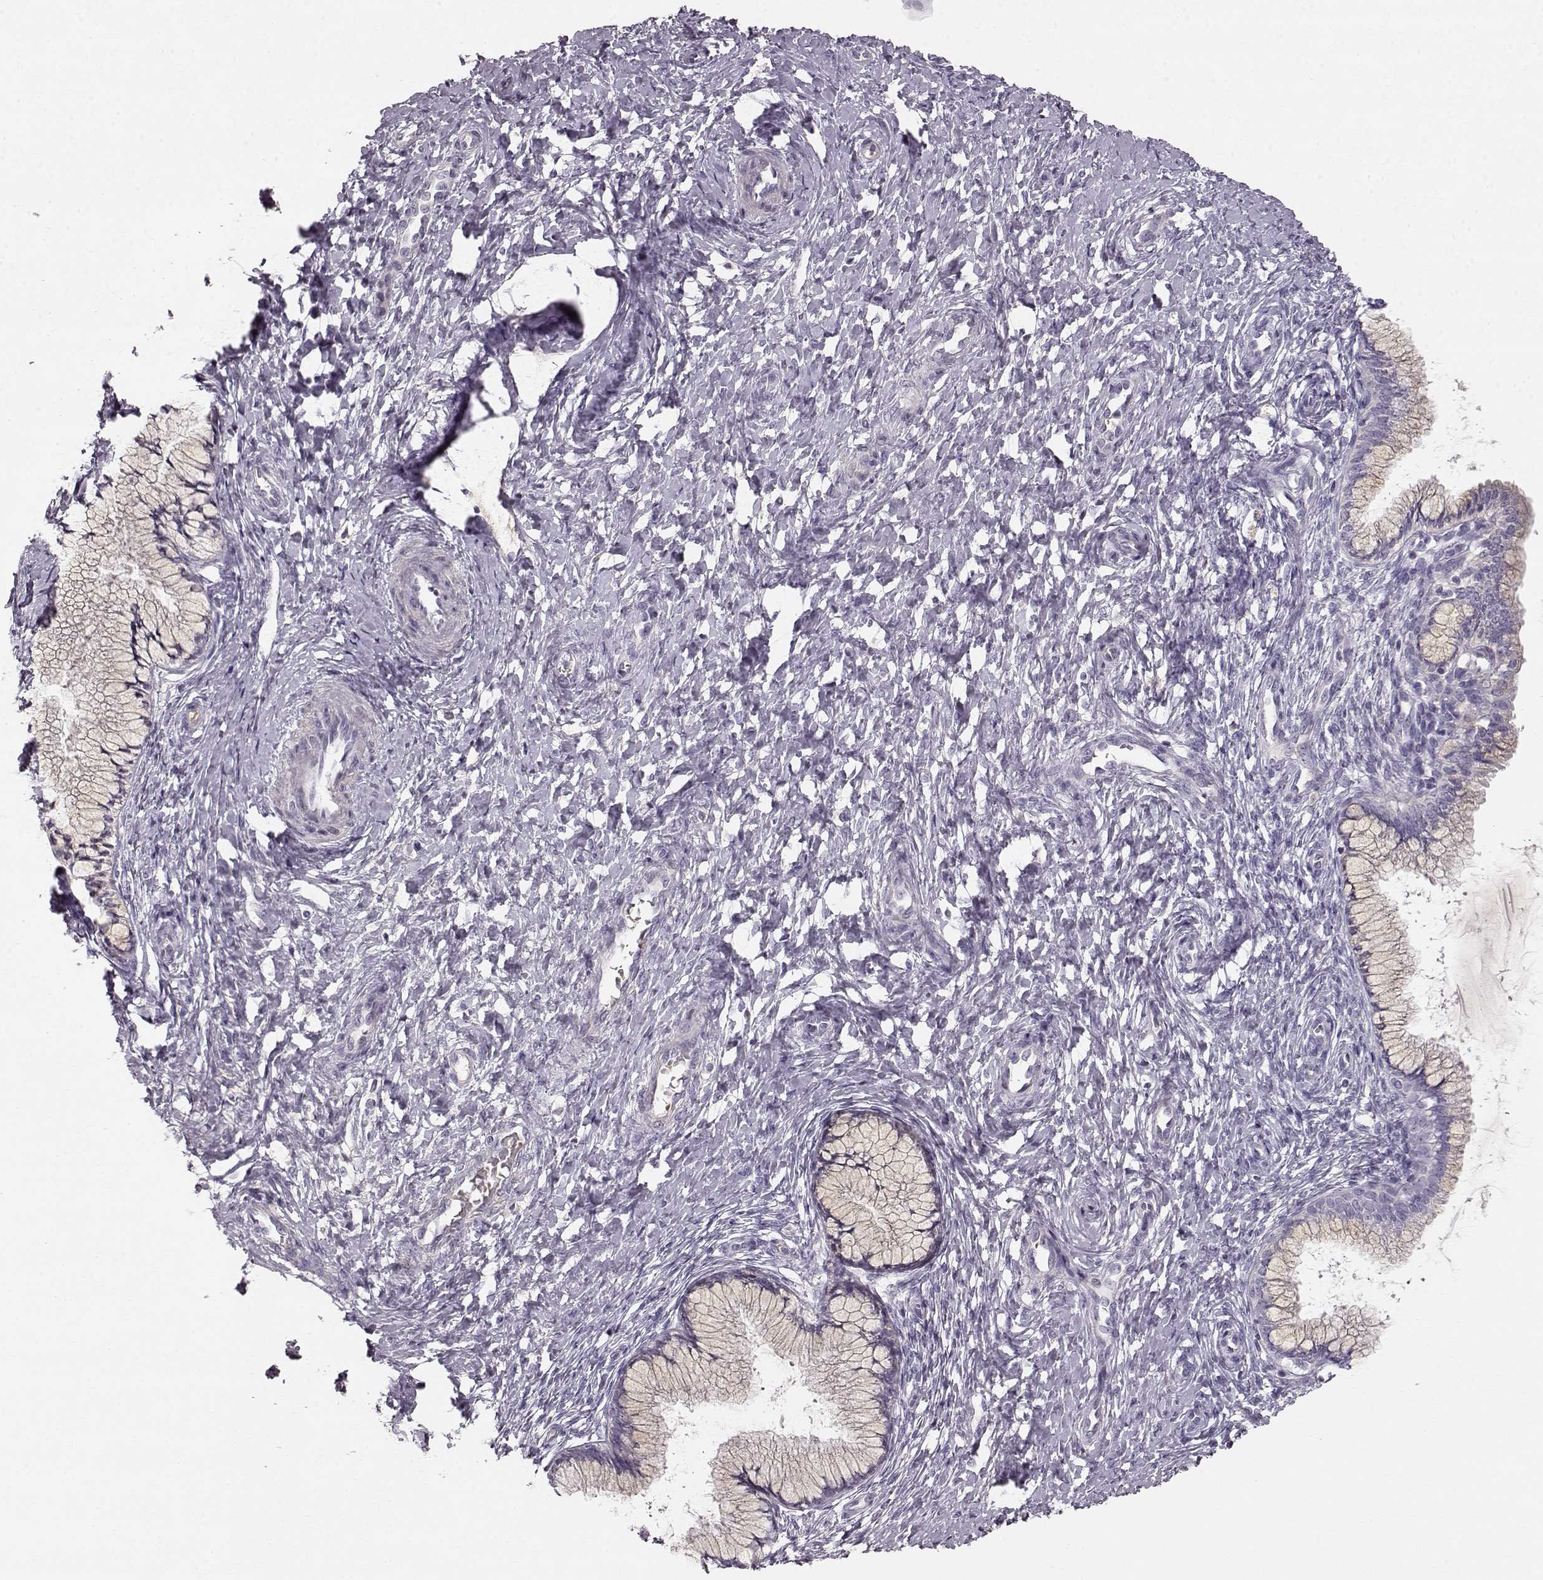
{"staining": {"intensity": "negative", "quantity": "none", "location": "none"}, "tissue": "cervix", "cell_type": "Glandular cells", "image_type": "normal", "snomed": [{"axis": "morphology", "description": "Normal tissue, NOS"}, {"axis": "topography", "description": "Cervix"}], "caption": "IHC photomicrograph of normal cervix stained for a protein (brown), which demonstrates no expression in glandular cells. (DAB immunohistochemistry visualized using brightfield microscopy, high magnification).", "gene": "KIAA0319", "patient": {"sex": "female", "age": 37}}